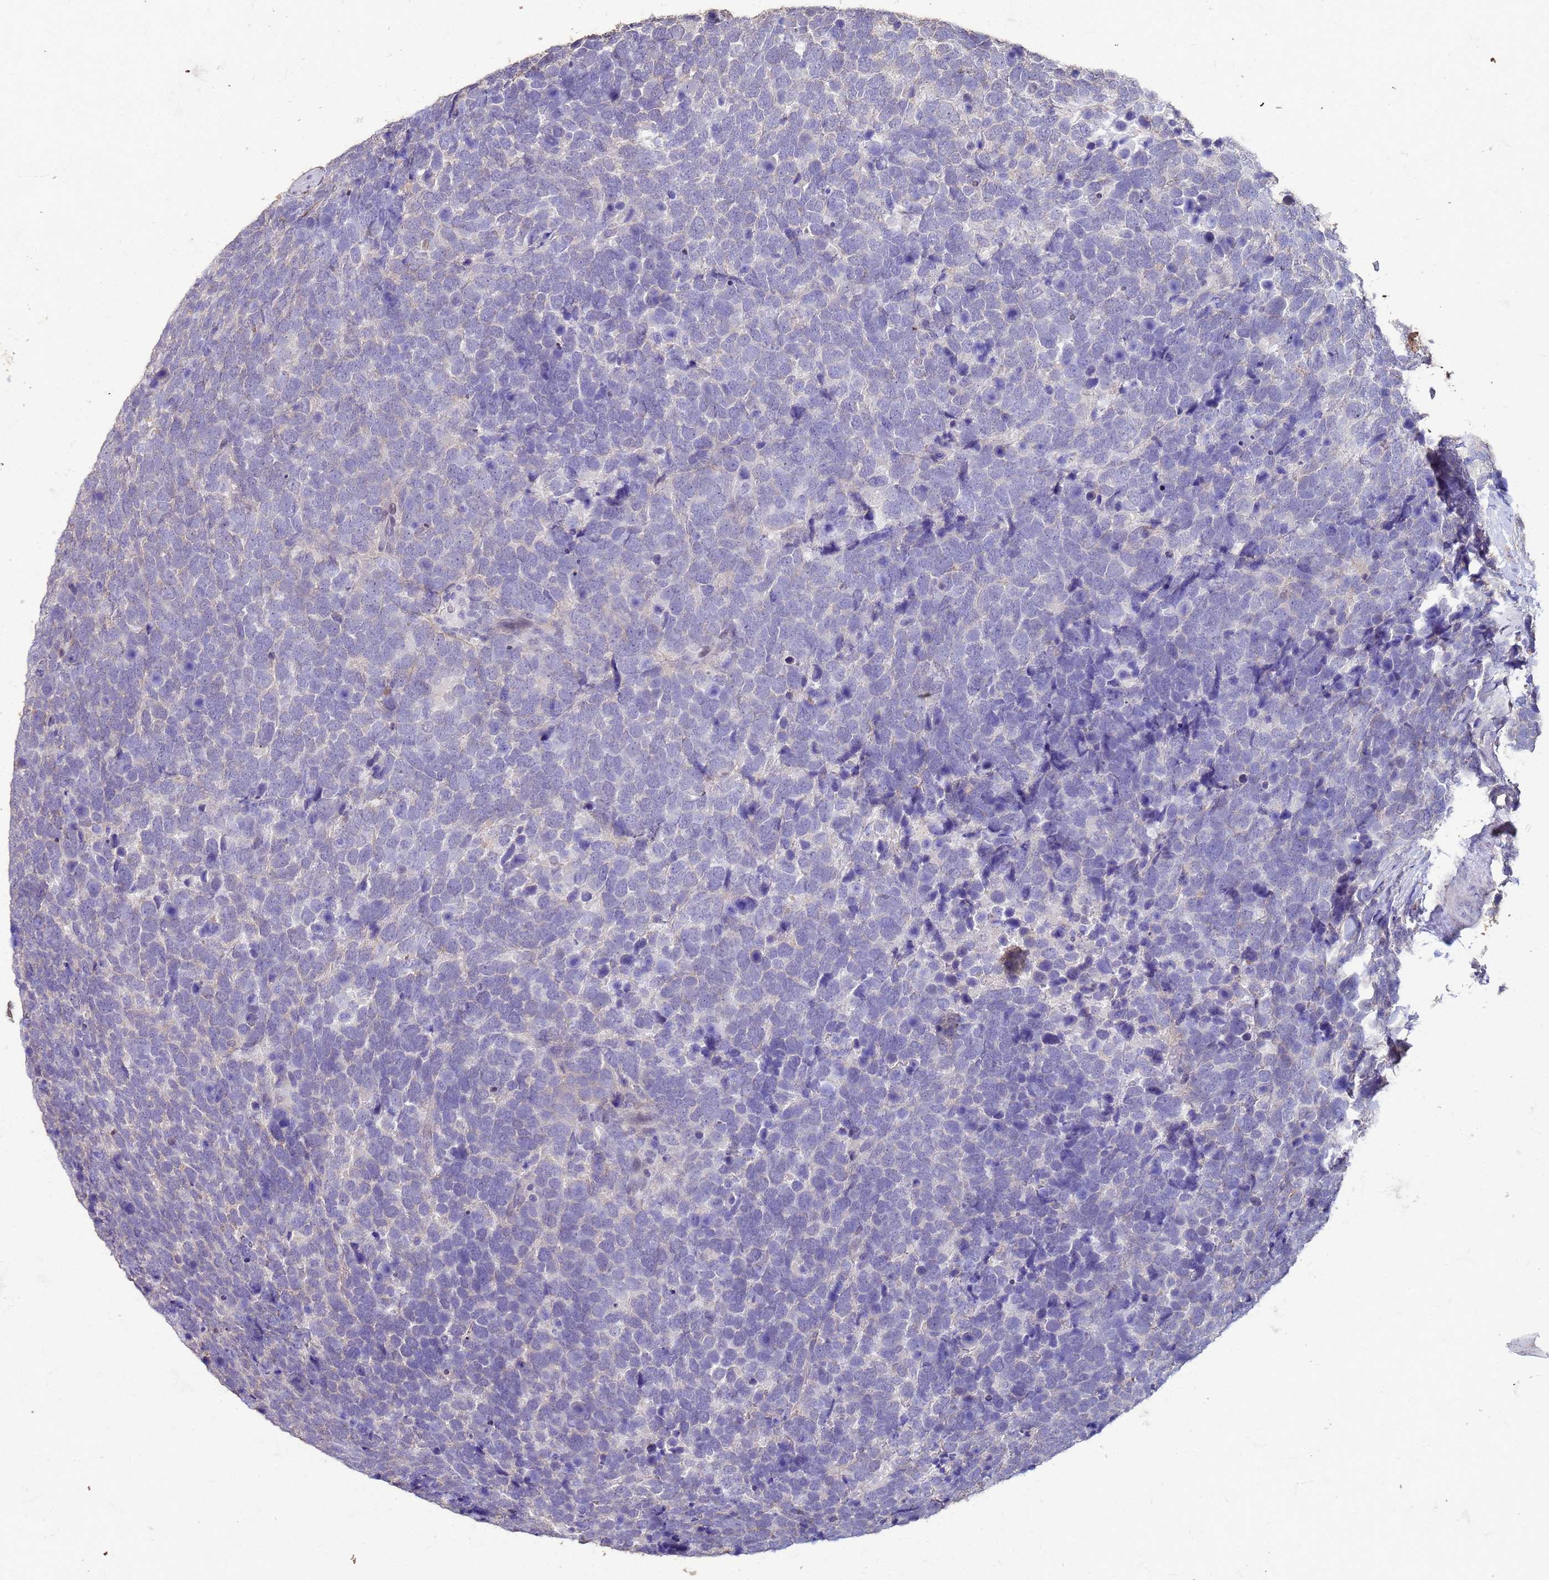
{"staining": {"intensity": "negative", "quantity": "none", "location": "none"}, "tissue": "urothelial cancer", "cell_type": "Tumor cells", "image_type": "cancer", "snomed": [{"axis": "morphology", "description": "Urothelial carcinoma, High grade"}, {"axis": "topography", "description": "Urinary bladder"}], "caption": "Protein analysis of urothelial cancer displays no significant positivity in tumor cells.", "gene": "SLC25A15", "patient": {"sex": "female", "age": 82}}